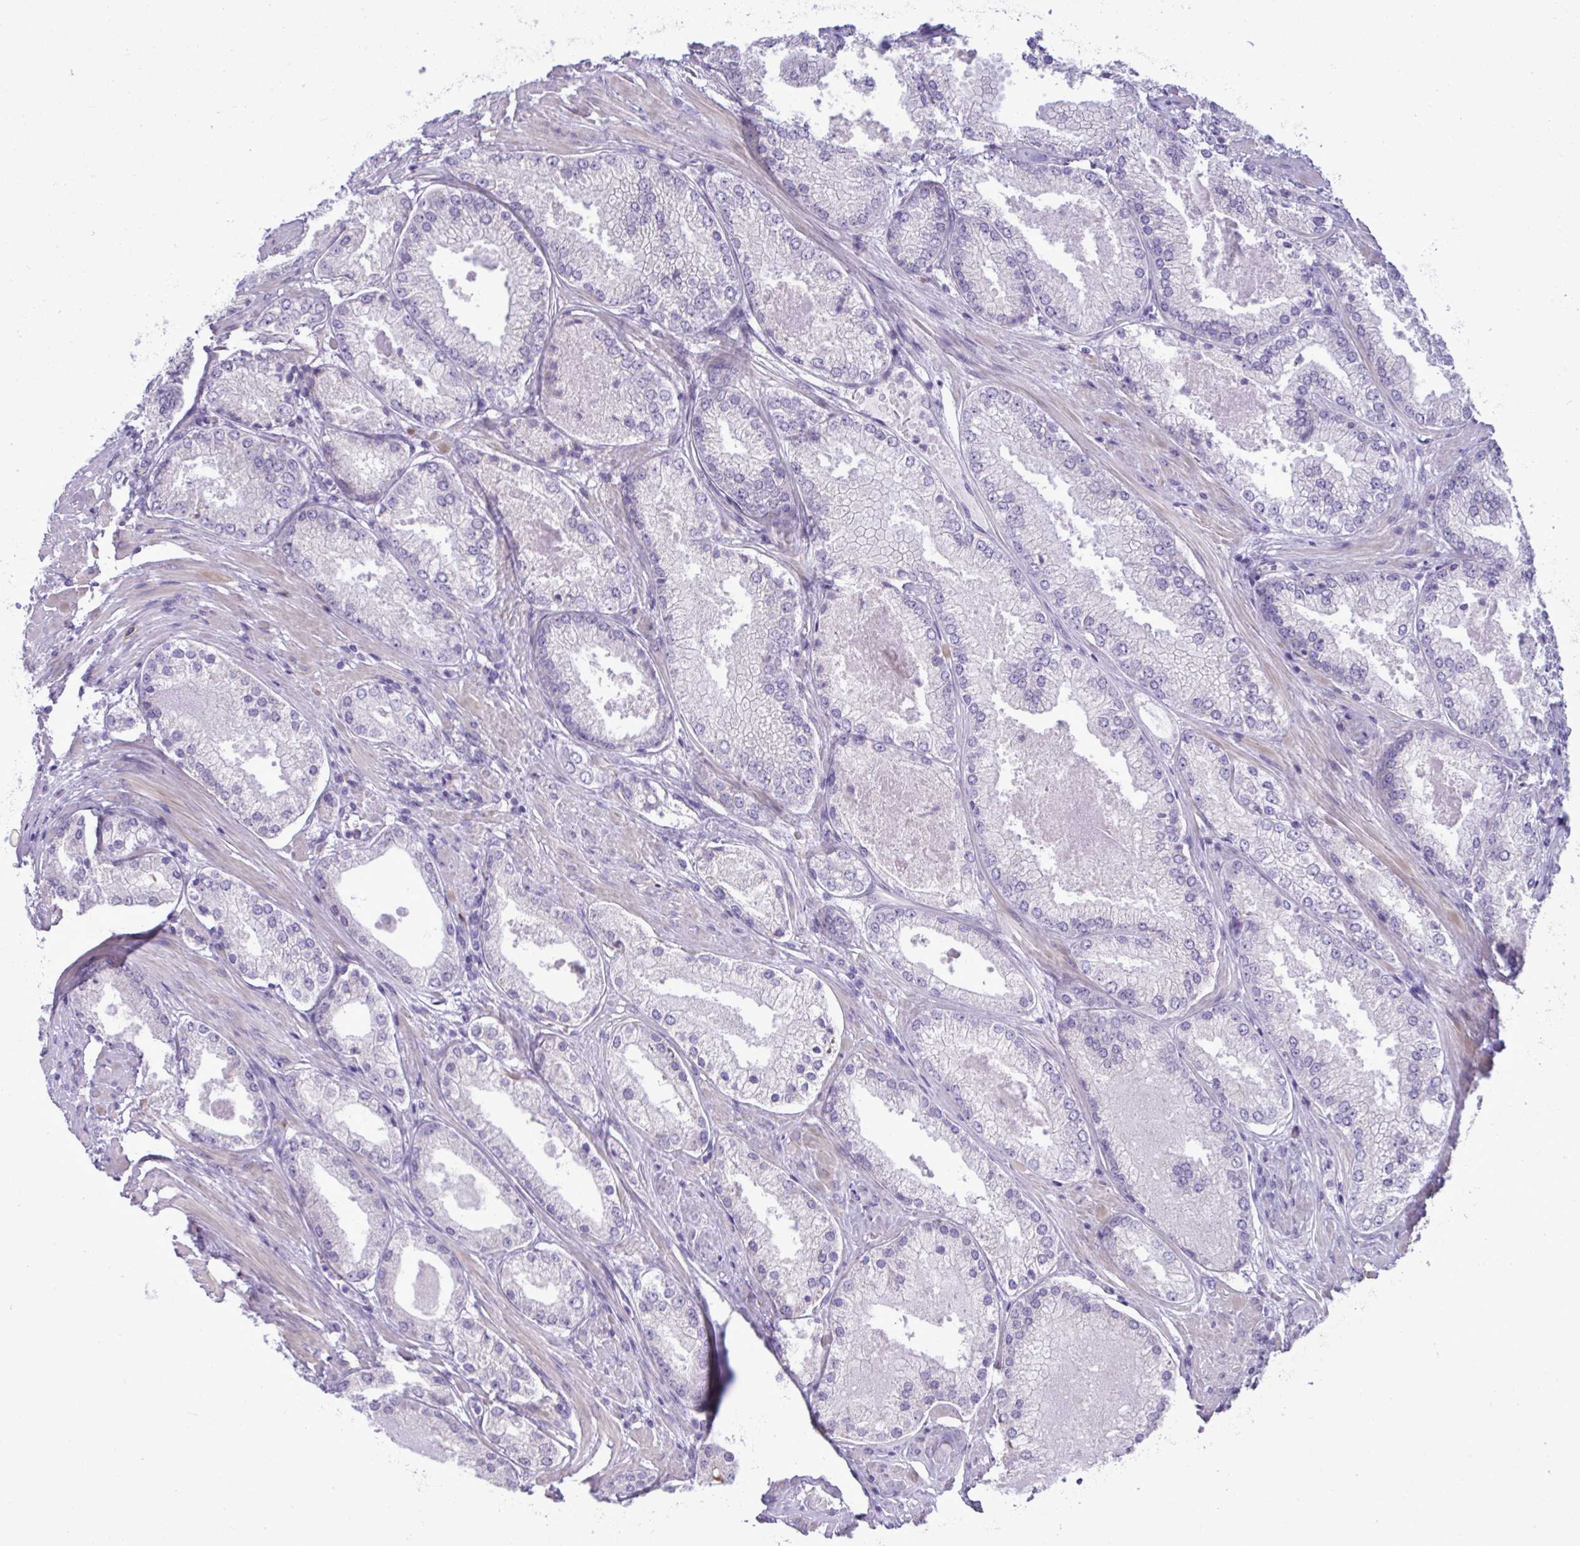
{"staining": {"intensity": "negative", "quantity": "none", "location": "none"}, "tissue": "prostate cancer", "cell_type": "Tumor cells", "image_type": "cancer", "snomed": [{"axis": "morphology", "description": "Adenocarcinoma, Low grade"}, {"axis": "topography", "description": "Prostate"}], "caption": "Immunohistochemistry micrograph of neoplastic tissue: human prostate cancer stained with DAB (3,3'-diaminobenzidine) demonstrates no significant protein staining in tumor cells.", "gene": "SPAG1", "patient": {"sex": "male", "age": 68}}